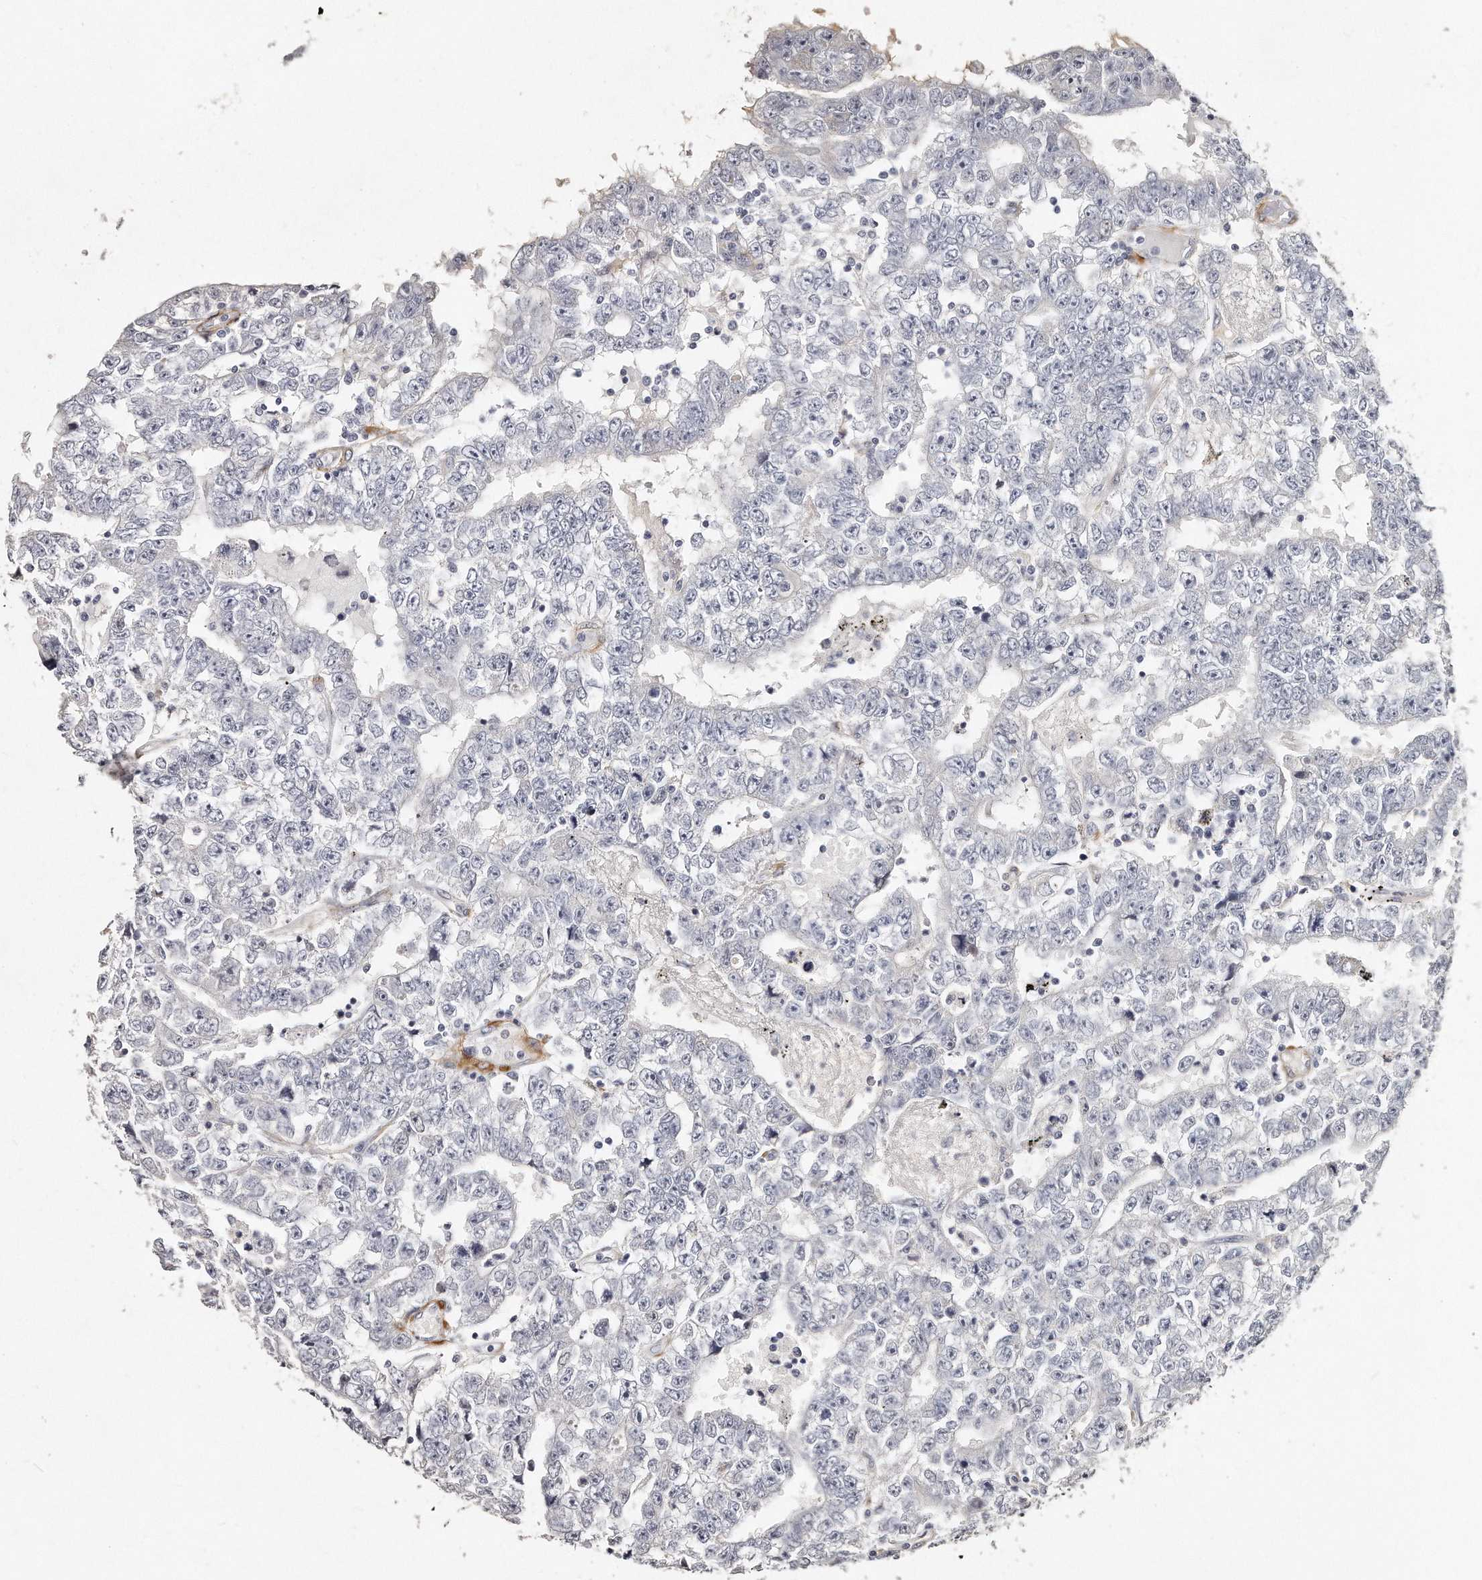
{"staining": {"intensity": "negative", "quantity": "none", "location": "none"}, "tissue": "testis cancer", "cell_type": "Tumor cells", "image_type": "cancer", "snomed": [{"axis": "morphology", "description": "Carcinoma, Embryonal, NOS"}, {"axis": "topography", "description": "Testis"}], "caption": "Immunohistochemistry micrograph of neoplastic tissue: human testis cancer stained with DAB (3,3'-diaminobenzidine) exhibits no significant protein positivity in tumor cells.", "gene": "LMOD1", "patient": {"sex": "male", "age": 25}}